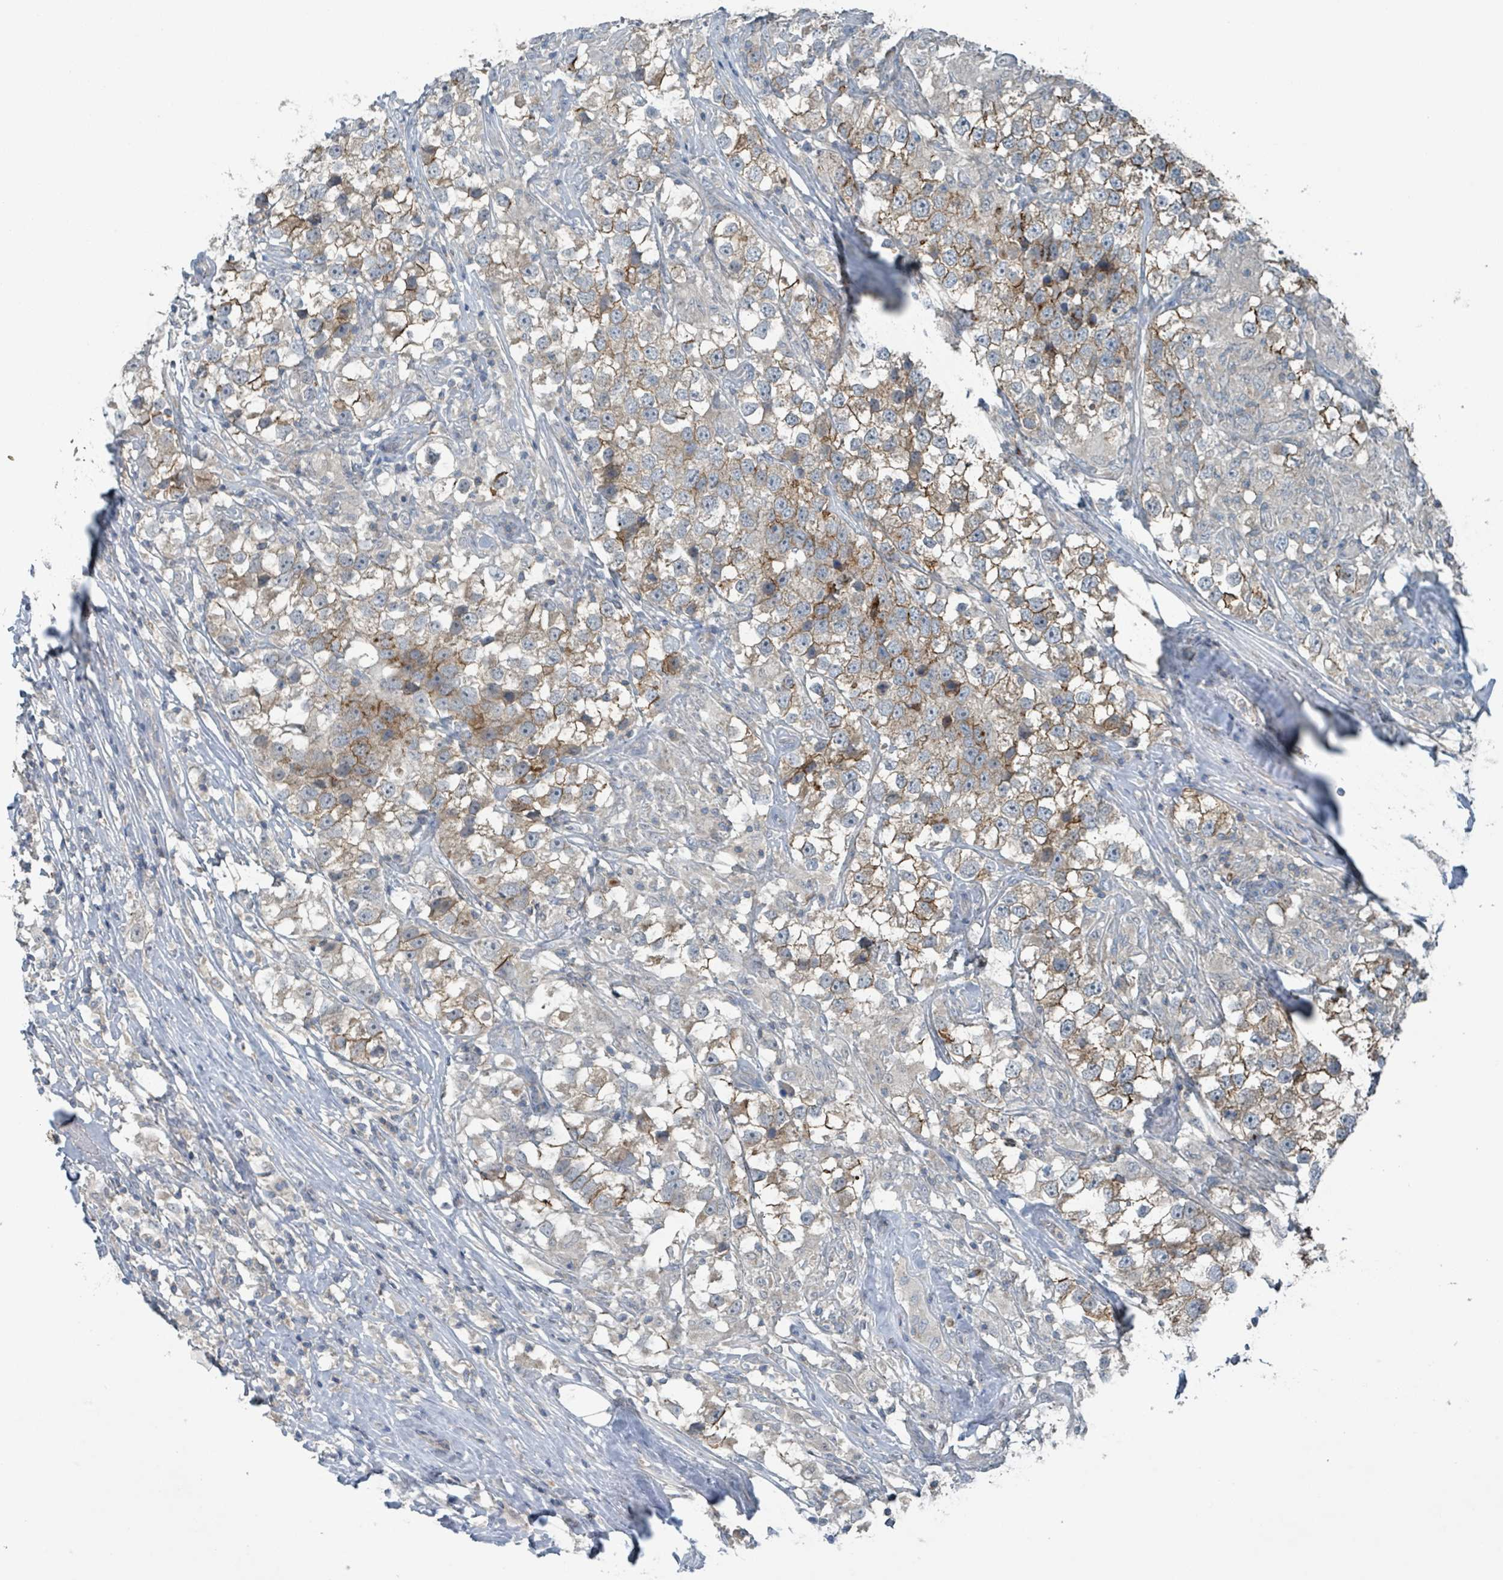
{"staining": {"intensity": "moderate", "quantity": "25%-75%", "location": "cytoplasmic/membranous"}, "tissue": "testis cancer", "cell_type": "Tumor cells", "image_type": "cancer", "snomed": [{"axis": "morphology", "description": "Seminoma, NOS"}, {"axis": "topography", "description": "Testis"}], "caption": "High-power microscopy captured an IHC photomicrograph of seminoma (testis), revealing moderate cytoplasmic/membranous expression in approximately 25%-75% of tumor cells.", "gene": "ACBD4", "patient": {"sex": "male", "age": 46}}